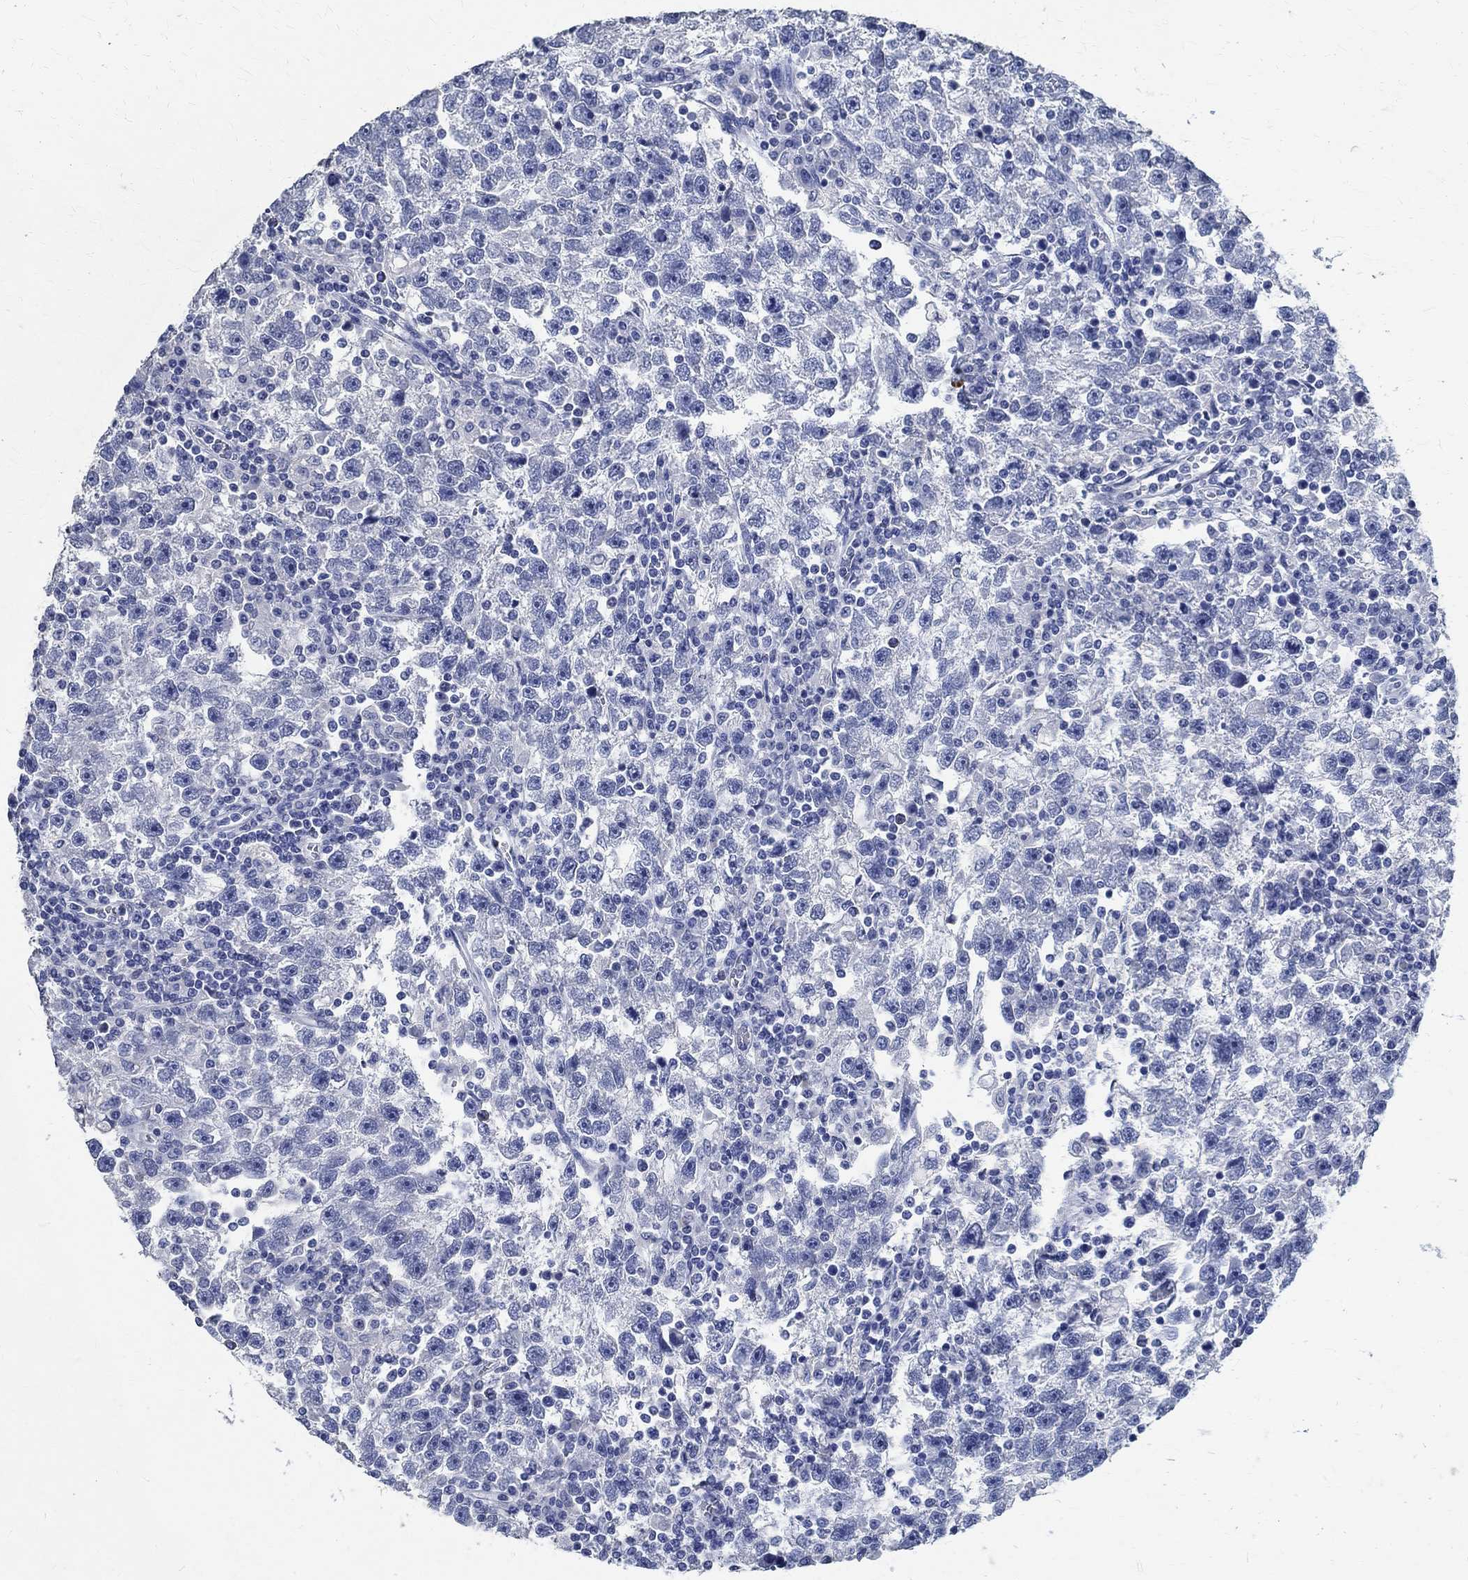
{"staining": {"intensity": "negative", "quantity": "none", "location": "none"}, "tissue": "testis cancer", "cell_type": "Tumor cells", "image_type": "cancer", "snomed": [{"axis": "morphology", "description": "Seminoma, NOS"}, {"axis": "topography", "description": "Testis"}], "caption": "Immunohistochemistry micrograph of testis cancer stained for a protein (brown), which shows no expression in tumor cells.", "gene": "PRX", "patient": {"sex": "male", "age": 47}}